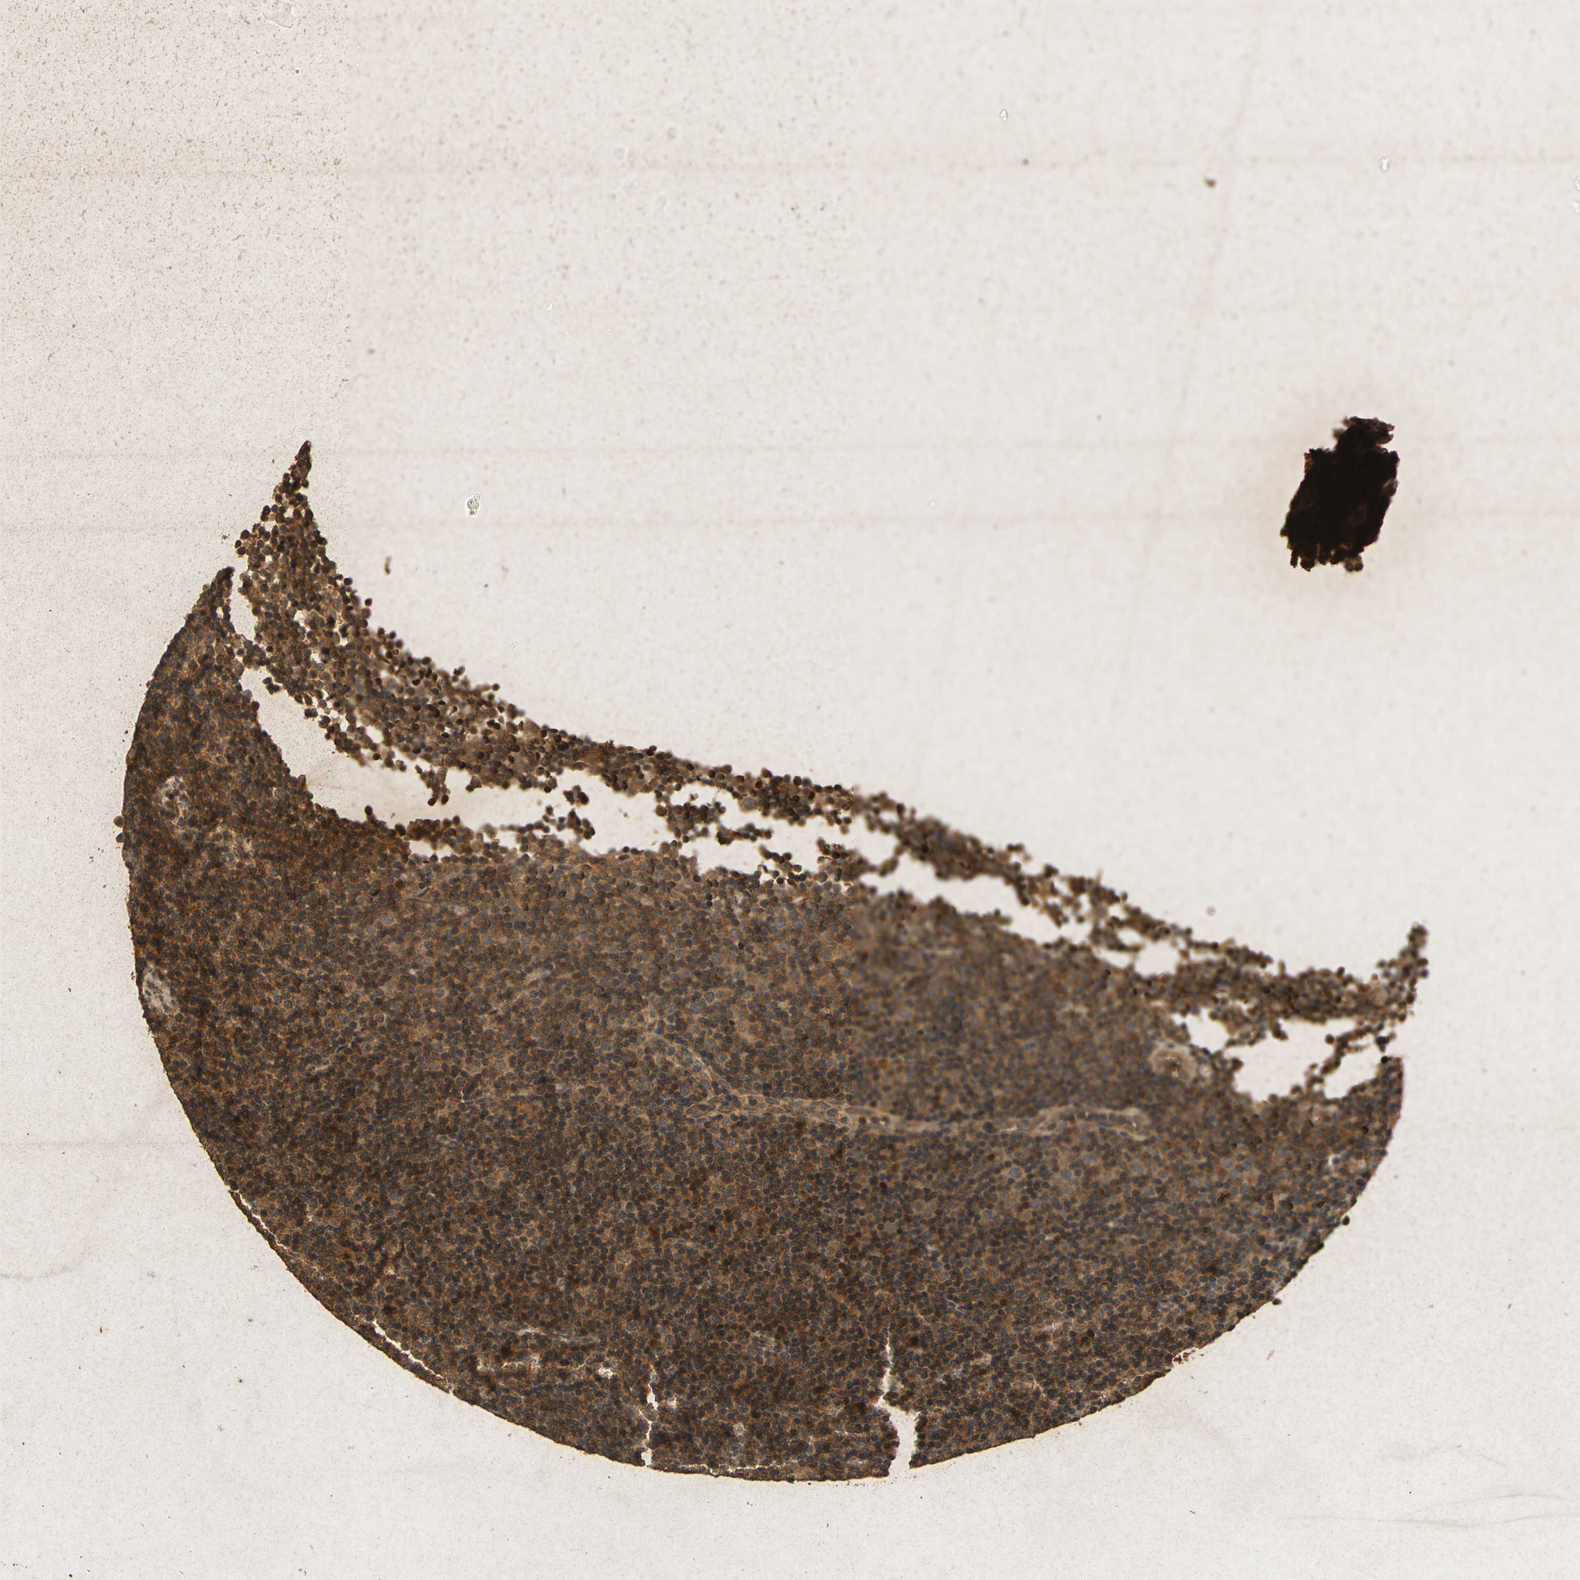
{"staining": {"intensity": "moderate", "quantity": ">75%", "location": "cytoplasmic/membranous"}, "tissue": "lymphoma", "cell_type": "Tumor cells", "image_type": "cancer", "snomed": [{"axis": "morphology", "description": "Malignant lymphoma, non-Hodgkin's type, Low grade"}, {"axis": "topography", "description": "Lymph node"}], "caption": "Low-grade malignant lymphoma, non-Hodgkin's type was stained to show a protein in brown. There is medium levels of moderate cytoplasmic/membranous staining in approximately >75% of tumor cells. The staining was performed using DAB, with brown indicating positive protein expression. Nuclei are stained blue with hematoxylin.", "gene": "ERN1", "patient": {"sex": "female", "age": 67}}